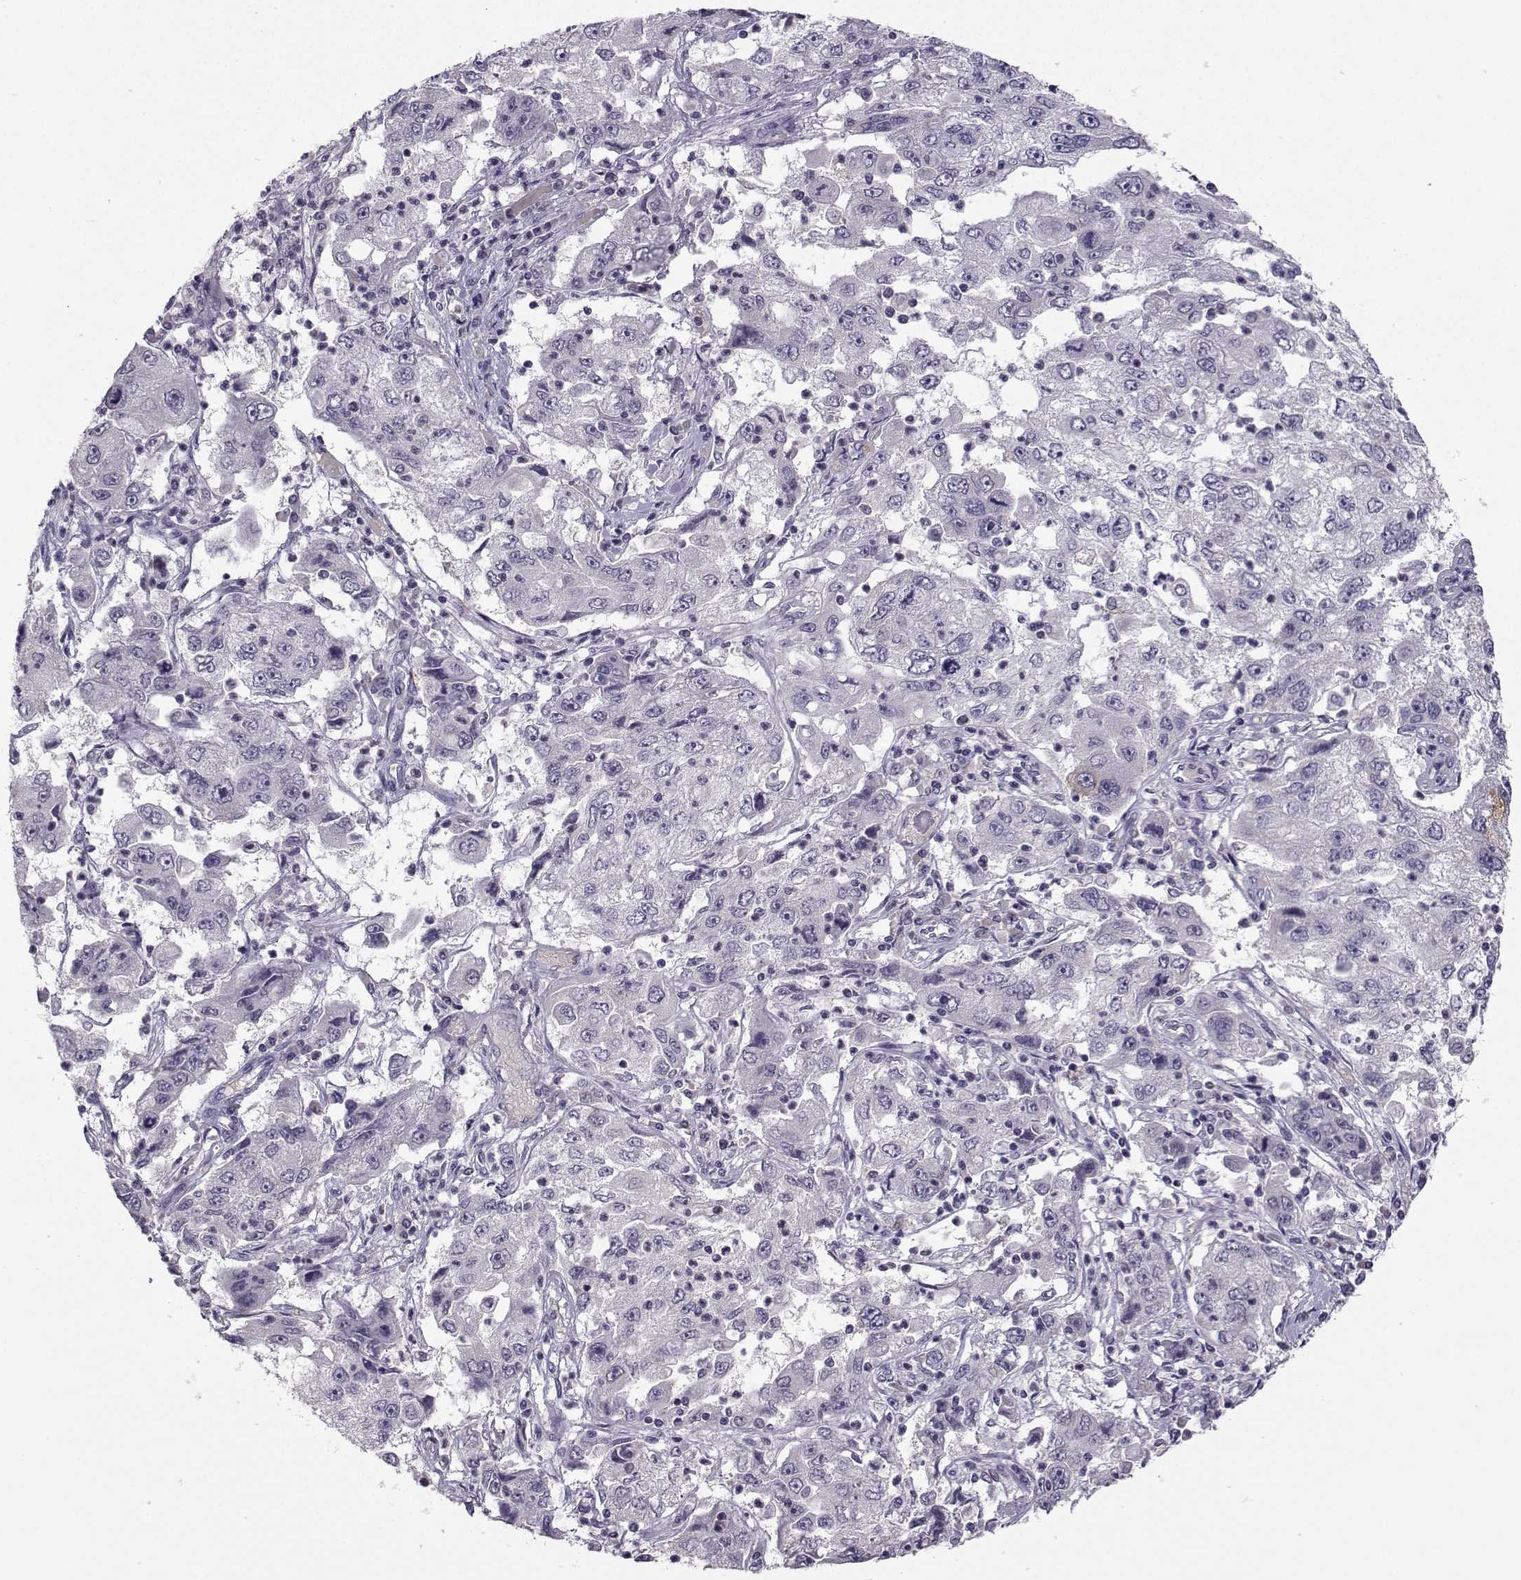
{"staining": {"intensity": "negative", "quantity": "none", "location": "none"}, "tissue": "cervical cancer", "cell_type": "Tumor cells", "image_type": "cancer", "snomed": [{"axis": "morphology", "description": "Squamous cell carcinoma, NOS"}, {"axis": "topography", "description": "Cervix"}], "caption": "Tumor cells are negative for brown protein staining in cervical cancer.", "gene": "FCAMR", "patient": {"sex": "female", "age": 36}}